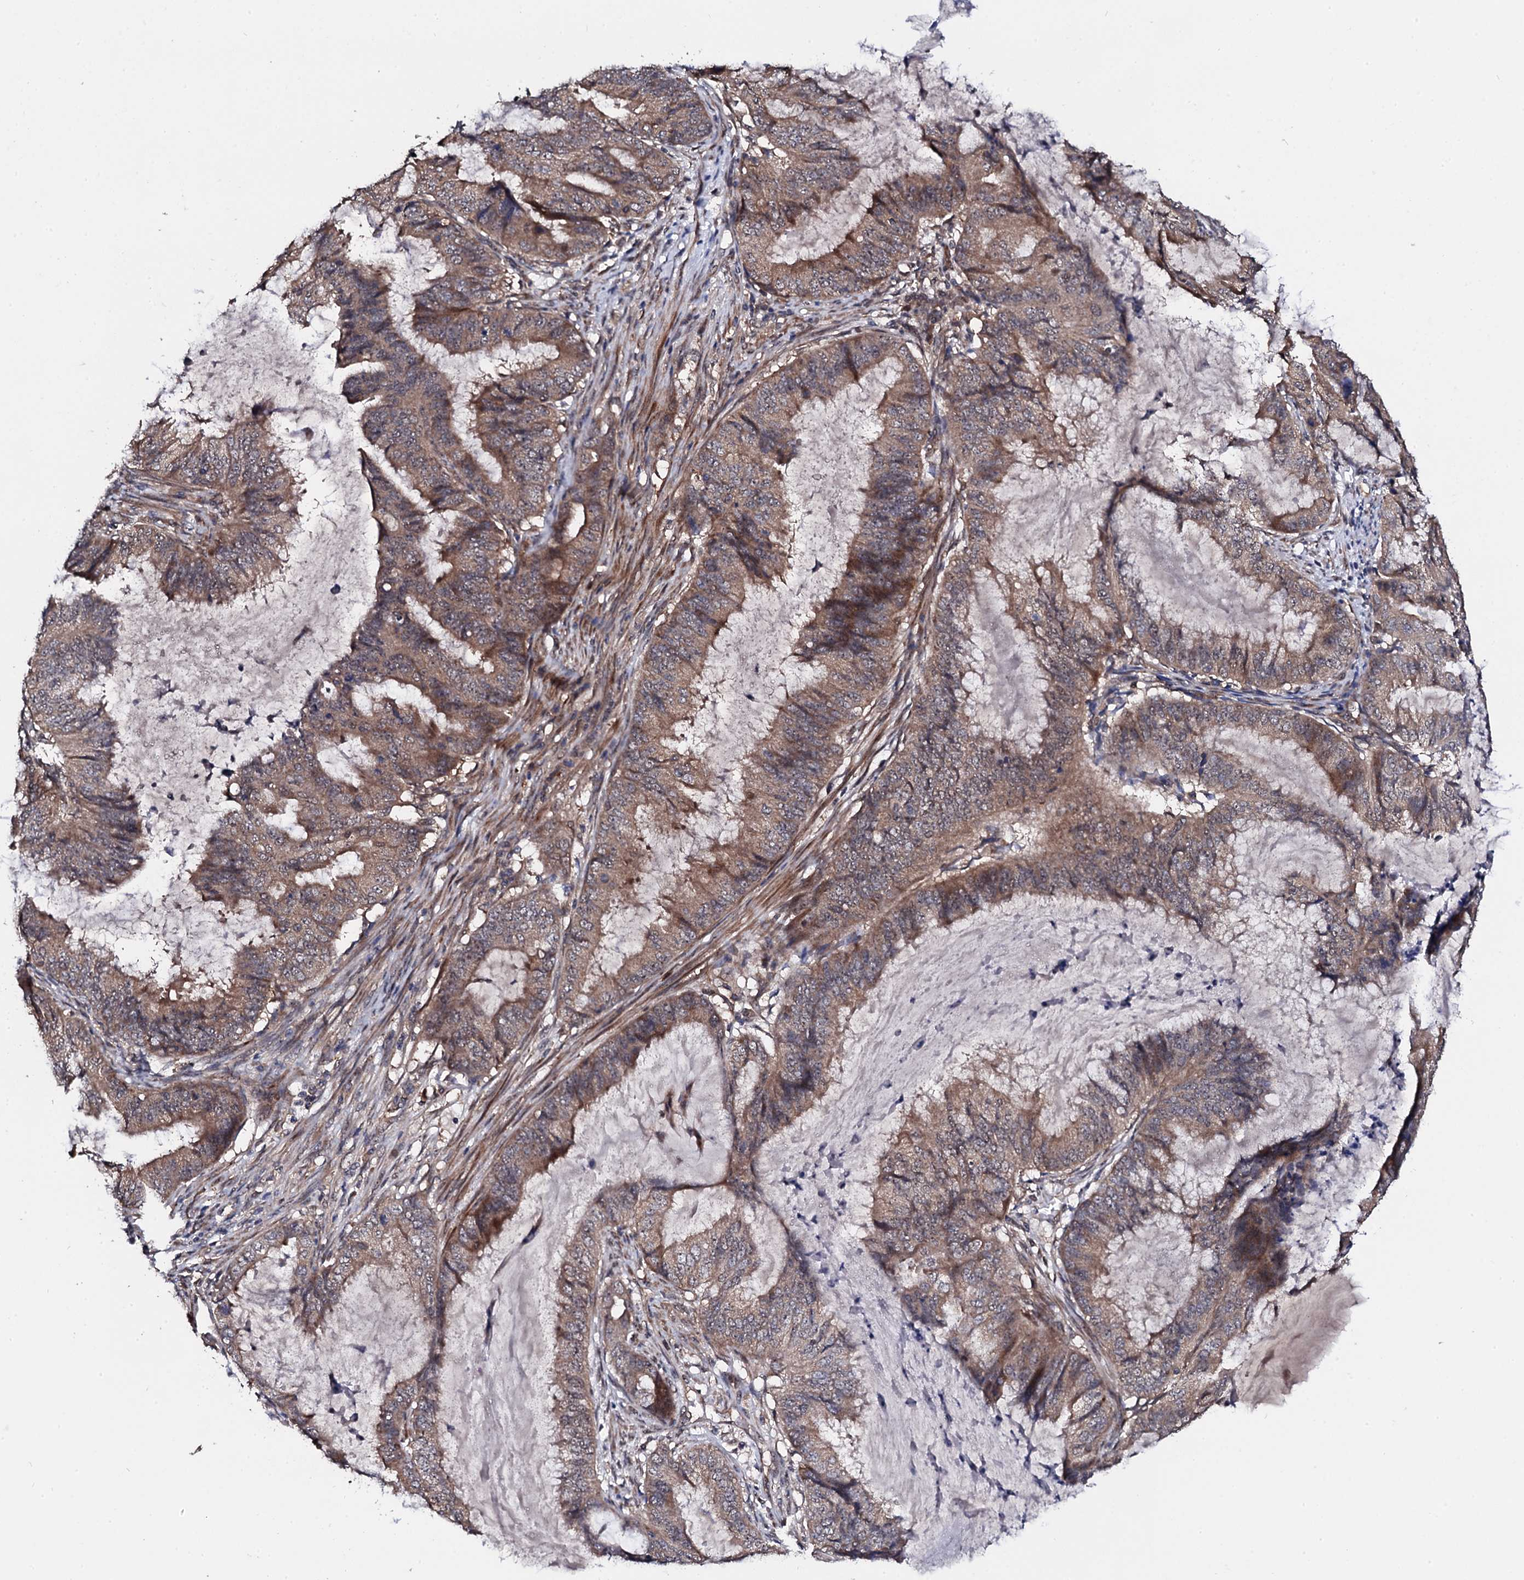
{"staining": {"intensity": "moderate", "quantity": ">75%", "location": "cytoplasmic/membranous"}, "tissue": "endometrial cancer", "cell_type": "Tumor cells", "image_type": "cancer", "snomed": [{"axis": "morphology", "description": "Adenocarcinoma, NOS"}, {"axis": "topography", "description": "Endometrium"}], "caption": "Moderate cytoplasmic/membranous positivity is seen in about >75% of tumor cells in adenocarcinoma (endometrial).", "gene": "IP6K1", "patient": {"sex": "female", "age": 81}}